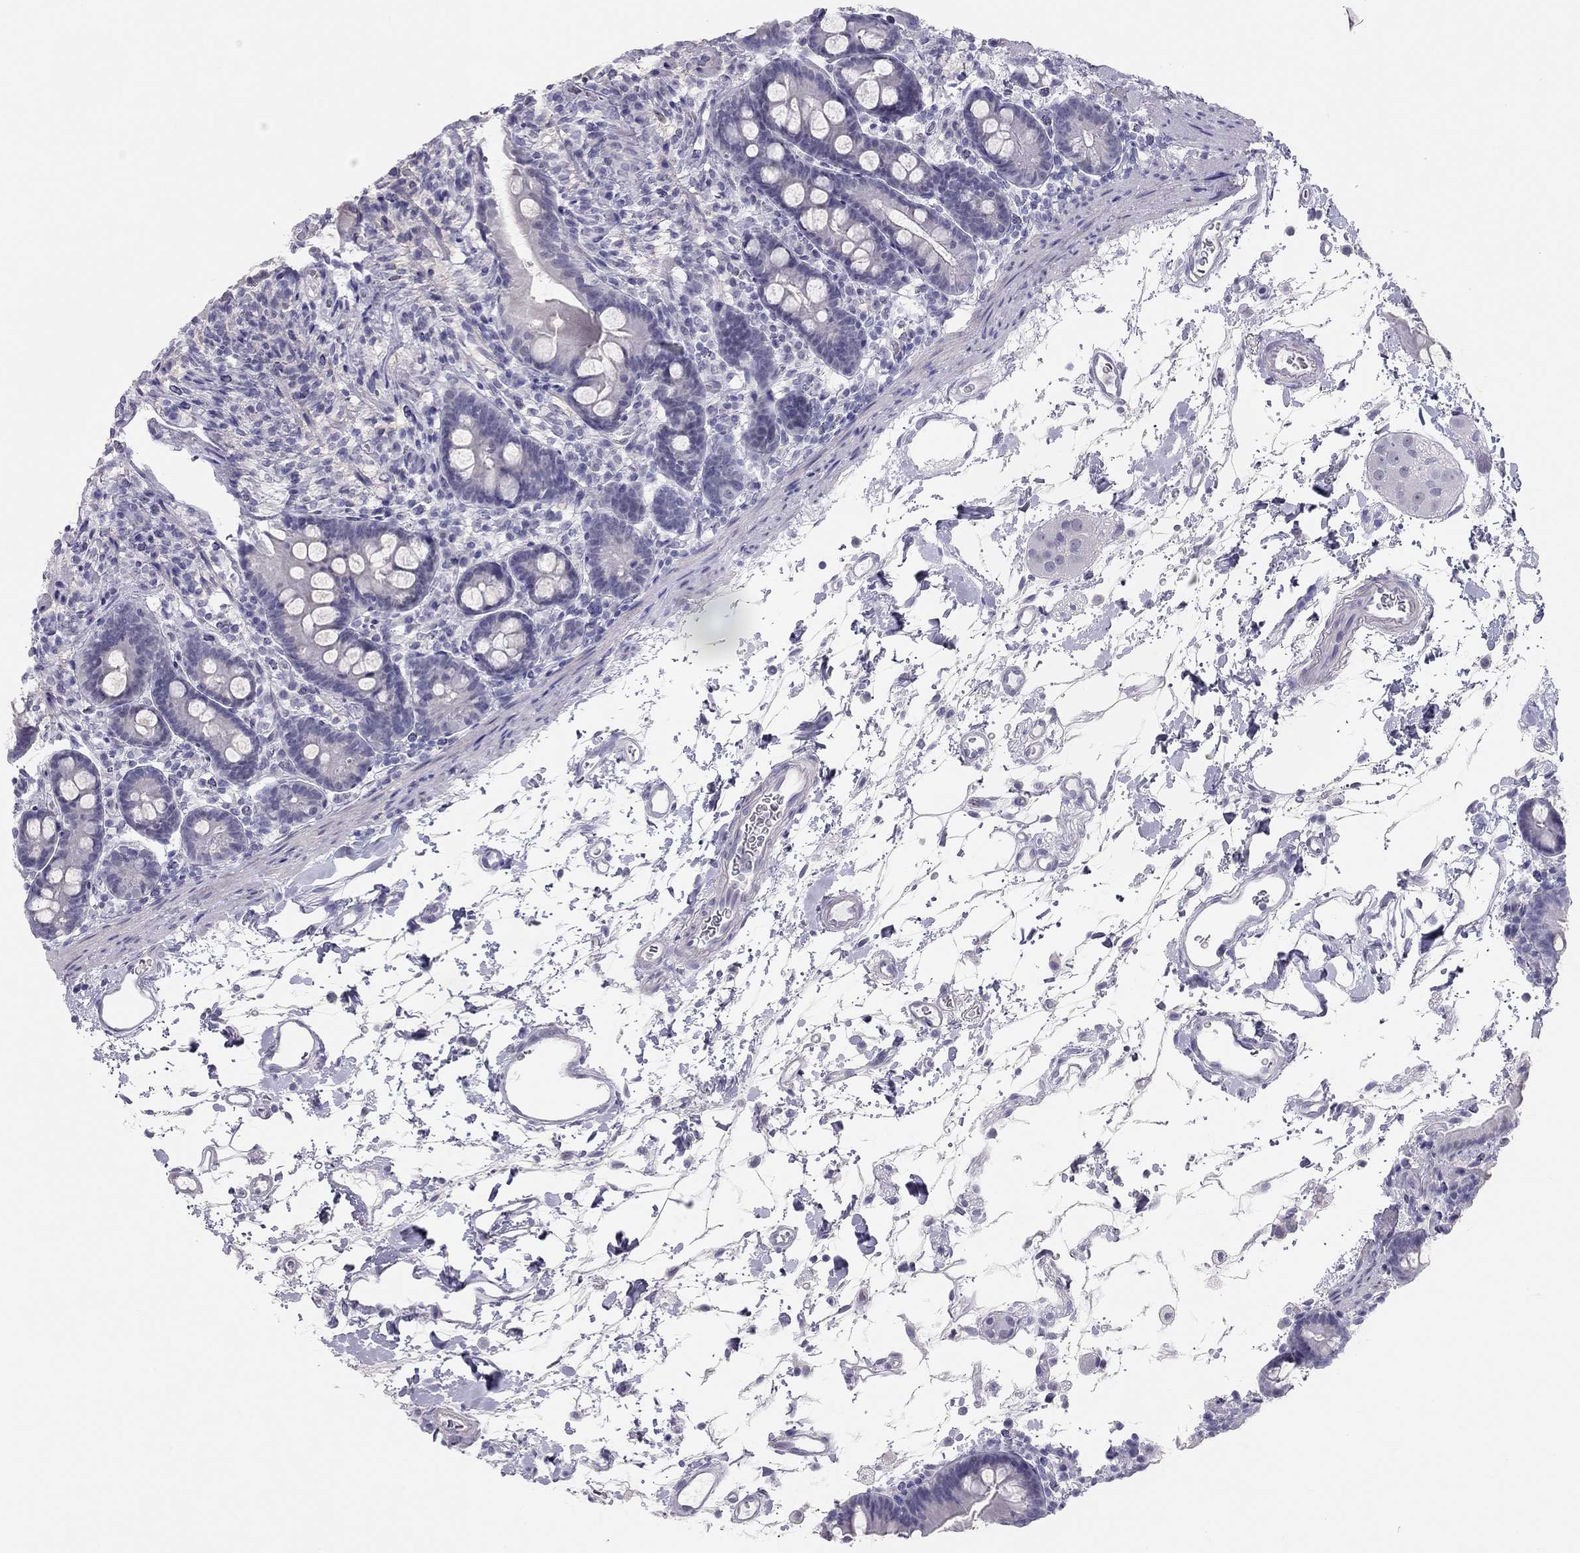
{"staining": {"intensity": "negative", "quantity": "none", "location": "none"}, "tissue": "small intestine", "cell_type": "Glandular cells", "image_type": "normal", "snomed": [{"axis": "morphology", "description": "Normal tissue, NOS"}, {"axis": "topography", "description": "Small intestine"}], "caption": "Protein analysis of benign small intestine shows no significant positivity in glandular cells. Brightfield microscopy of IHC stained with DAB (brown) and hematoxylin (blue), captured at high magnification.", "gene": "SPATA12", "patient": {"sex": "female", "age": 44}}